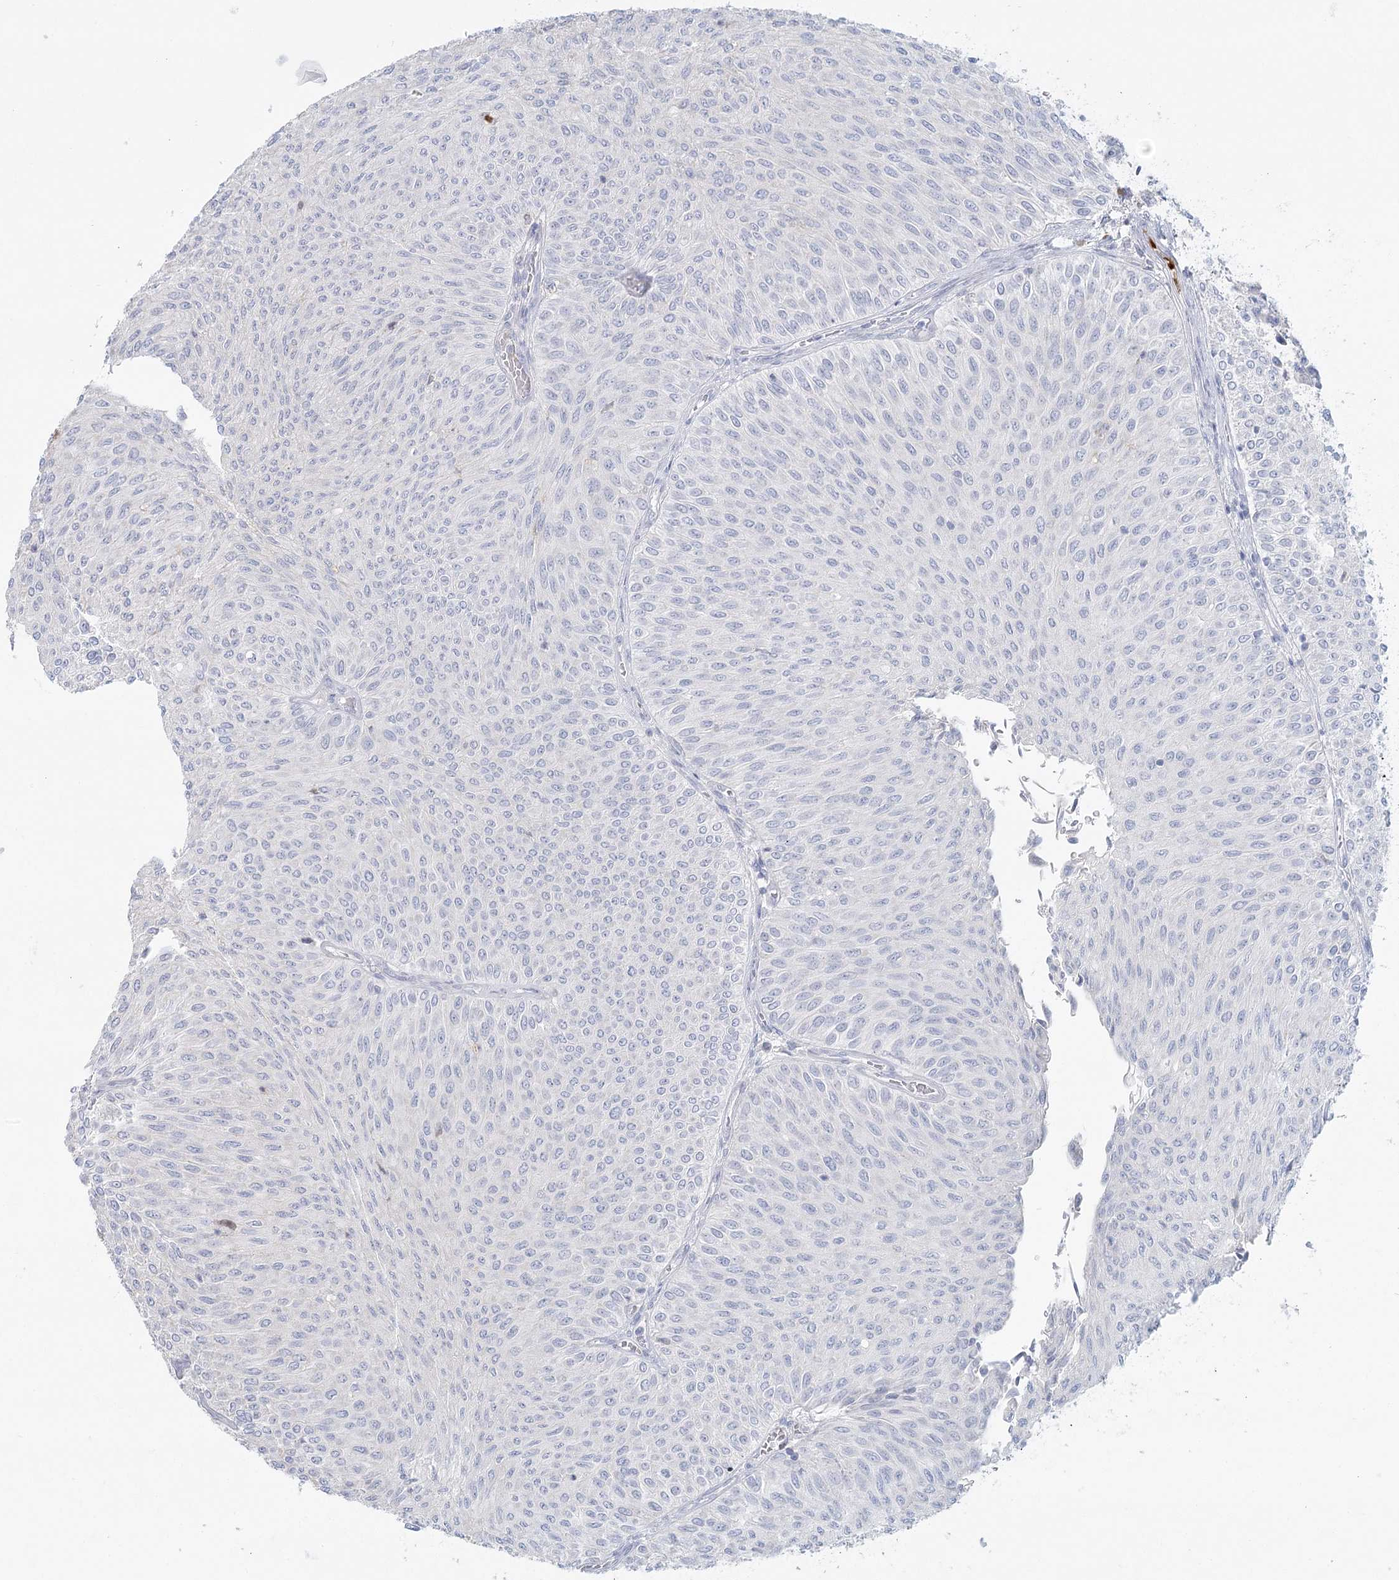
{"staining": {"intensity": "negative", "quantity": "none", "location": "none"}, "tissue": "urothelial cancer", "cell_type": "Tumor cells", "image_type": "cancer", "snomed": [{"axis": "morphology", "description": "Urothelial carcinoma, Low grade"}, {"axis": "topography", "description": "Urinary bladder"}], "caption": "This micrograph is of low-grade urothelial carcinoma stained with immunohistochemistry (IHC) to label a protein in brown with the nuclei are counter-stained blue. There is no expression in tumor cells.", "gene": "DMGDH", "patient": {"sex": "male", "age": 78}}